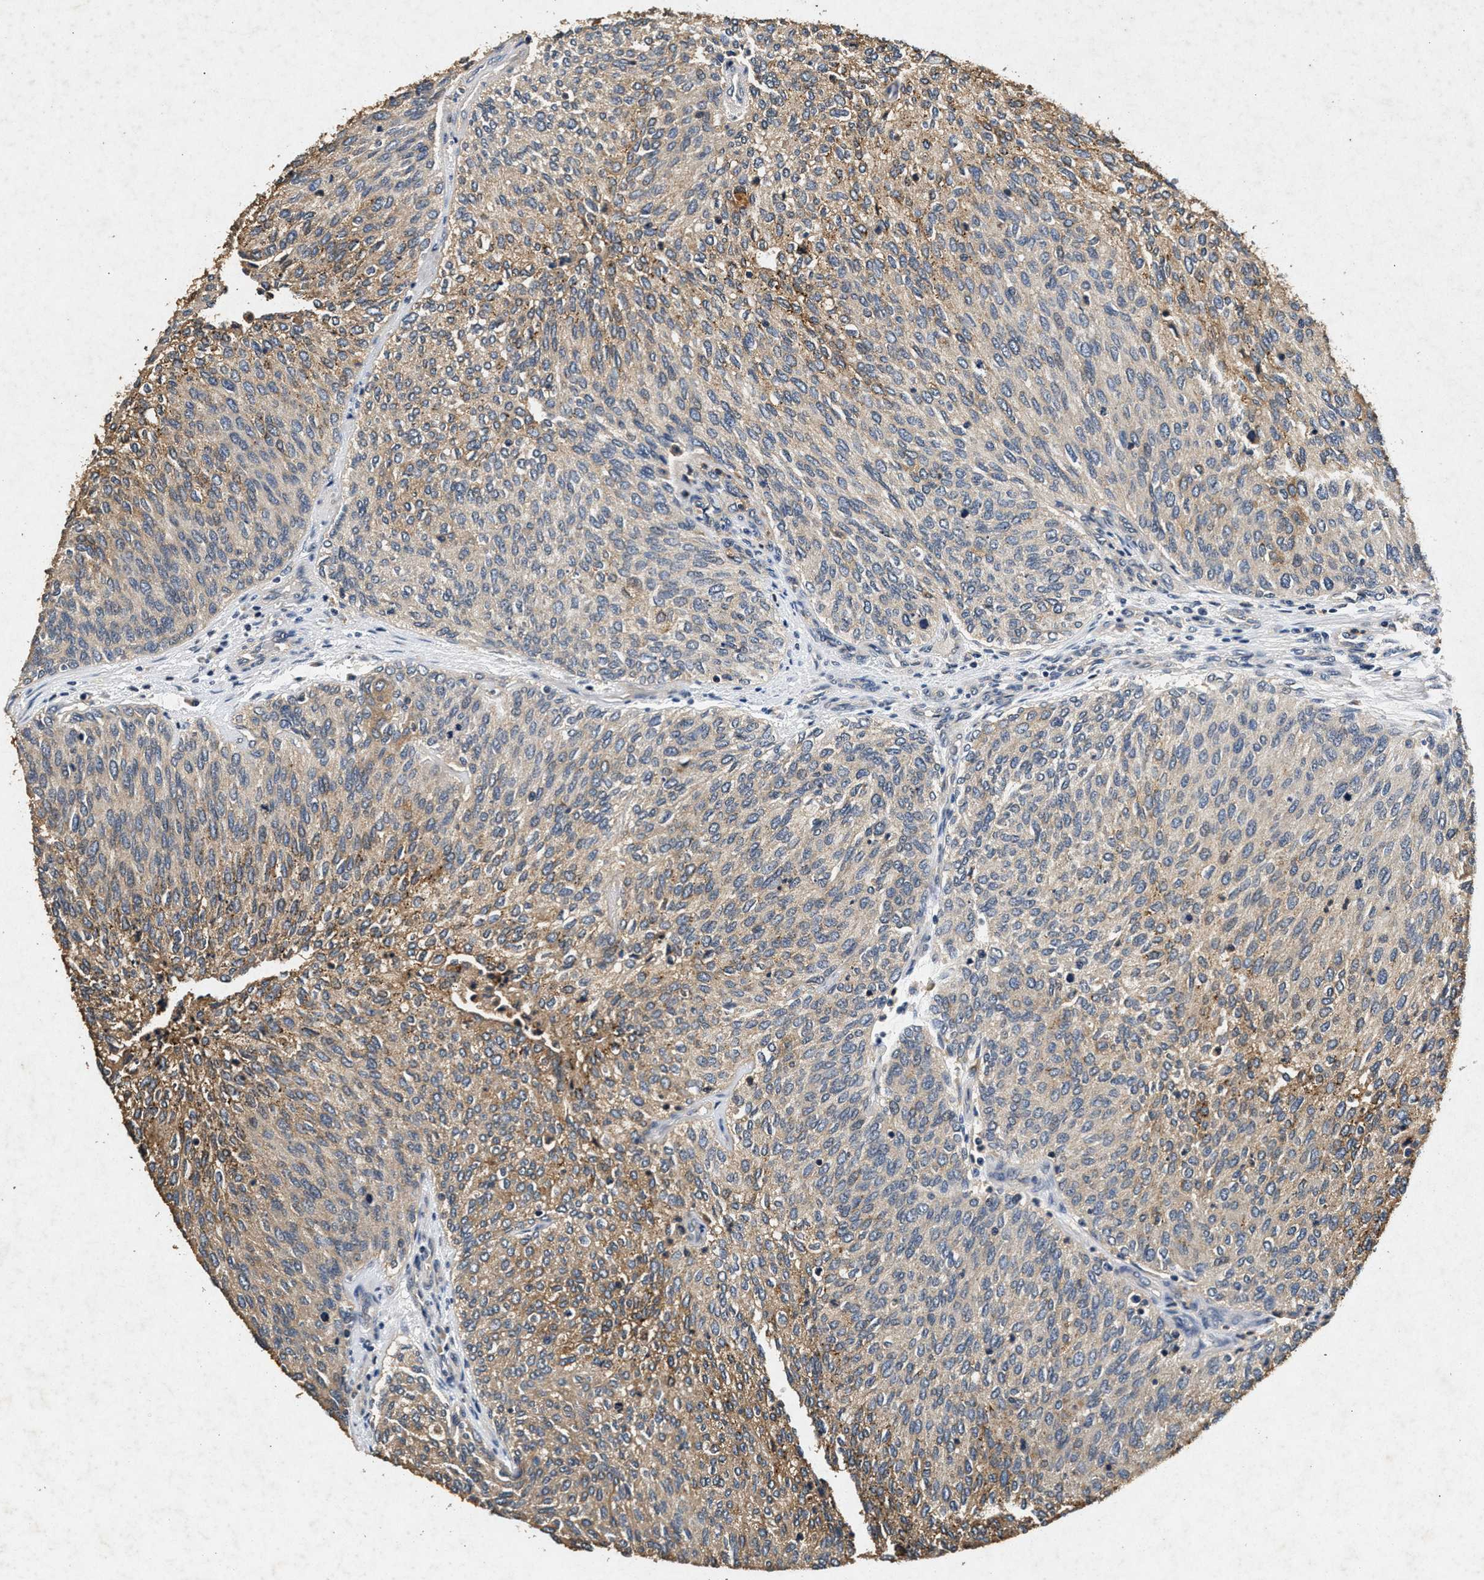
{"staining": {"intensity": "moderate", "quantity": "<25%", "location": "cytoplasmic/membranous"}, "tissue": "urothelial cancer", "cell_type": "Tumor cells", "image_type": "cancer", "snomed": [{"axis": "morphology", "description": "Urothelial carcinoma, Low grade"}, {"axis": "topography", "description": "Urinary bladder"}], "caption": "Brown immunohistochemical staining in urothelial cancer reveals moderate cytoplasmic/membranous positivity in approximately <25% of tumor cells. (Brightfield microscopy of DAB IHC at high magnification).", "gene": "PPP1CC", "patient": {"sex": "female", "age": 79}}